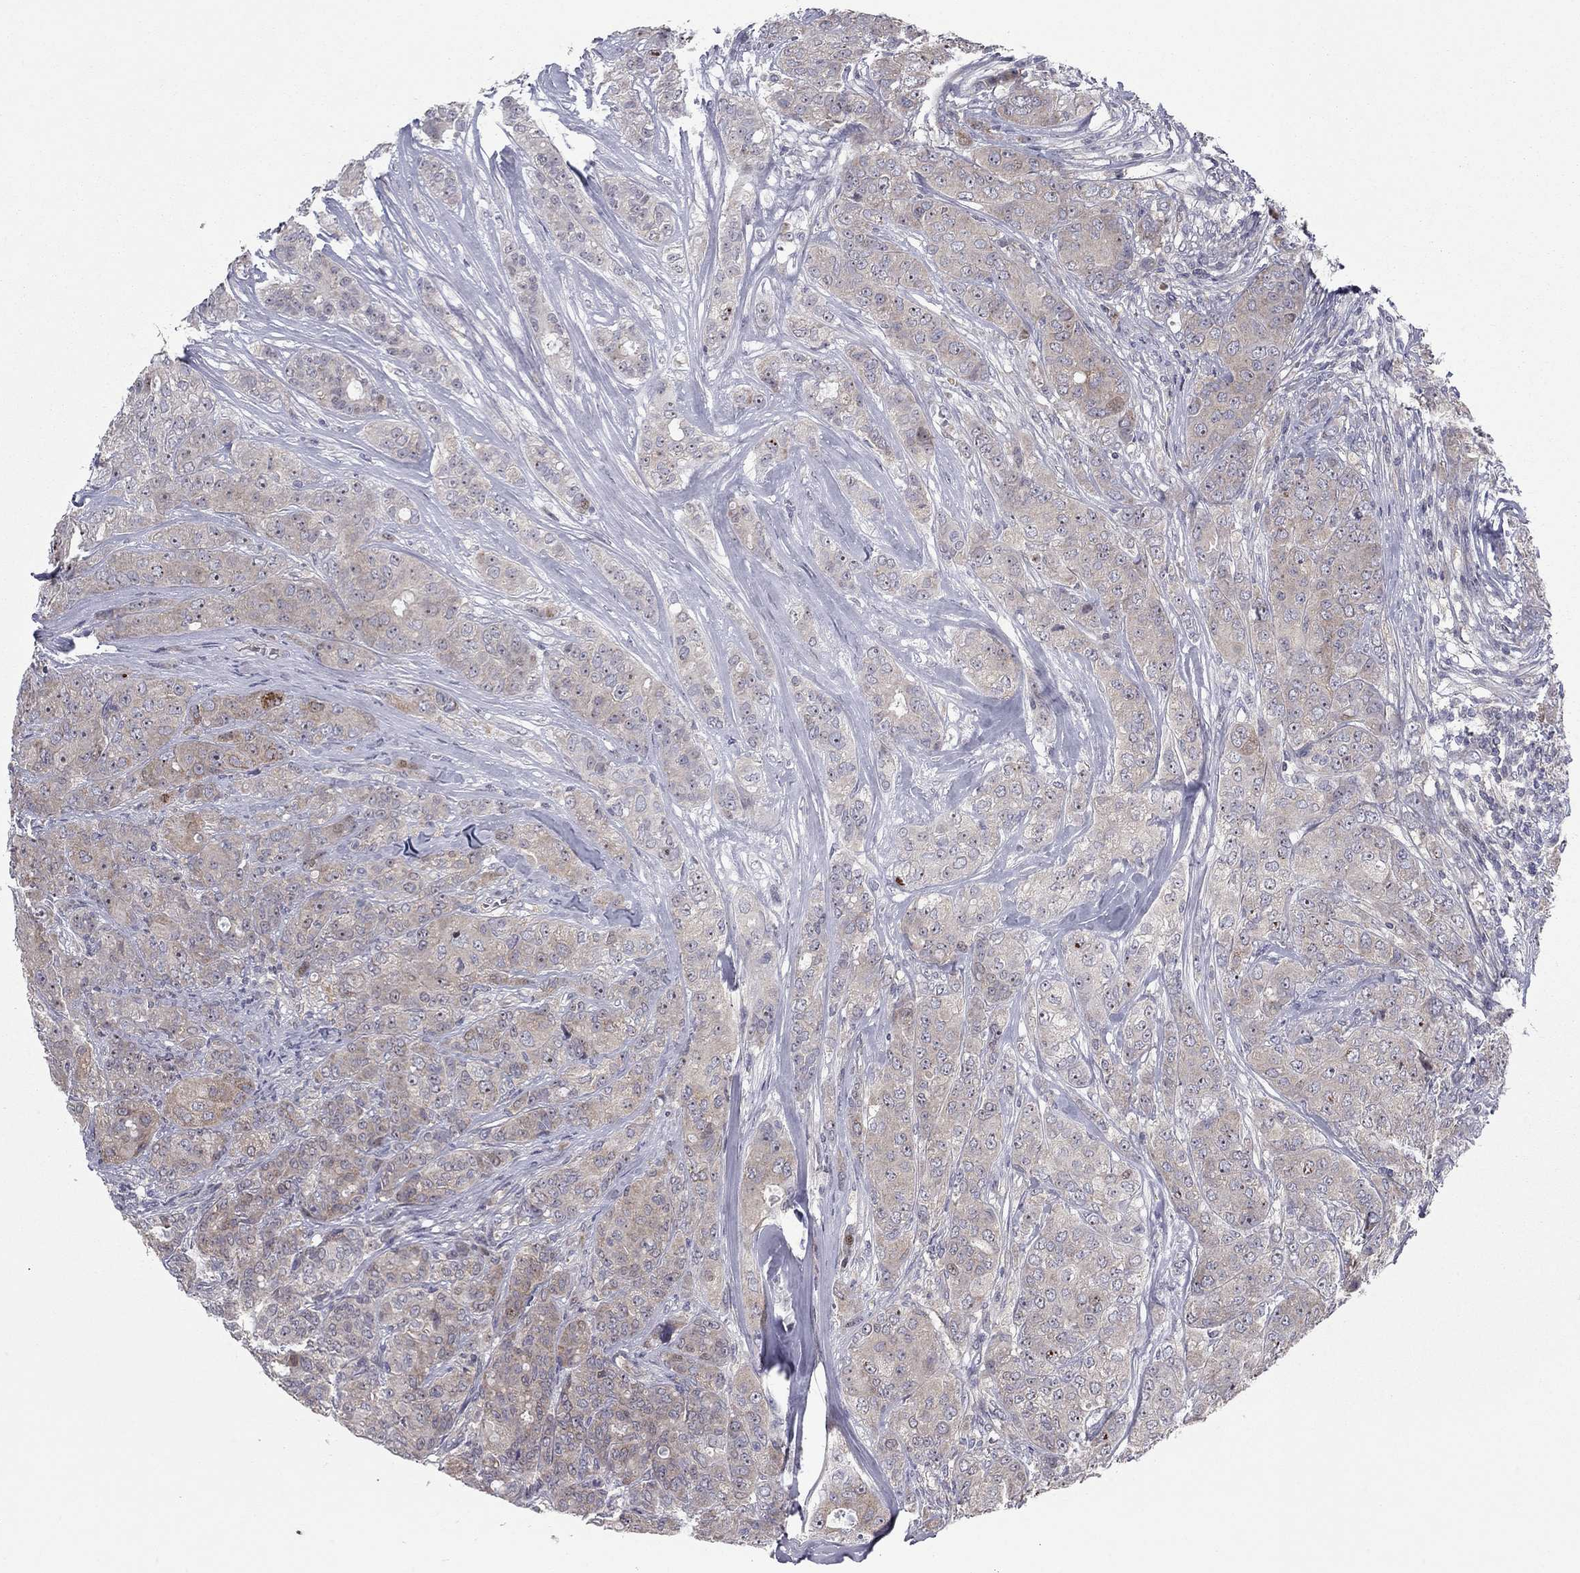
{"staining": {"intensity": "weak", "quantity": ">75%", "location": "cytoplasmic/membranous"}, "tissue": "breast cancer", "cell_type": "Tumor cells", "image_type": "cancer", "snomed": [{"axis": "morphology", "description": "Duct carcinoma"}, {"axis": "topography", "description": "Breast"}], "caption": "High-power microscopy captured an IHC photomicrograph of breast cancer, revealing weak cytoplasmic/membranous staining in approximately >75% of tumor cells.", "gene": "DUSP7", "patient": {"sex": "female", "age": 43}}